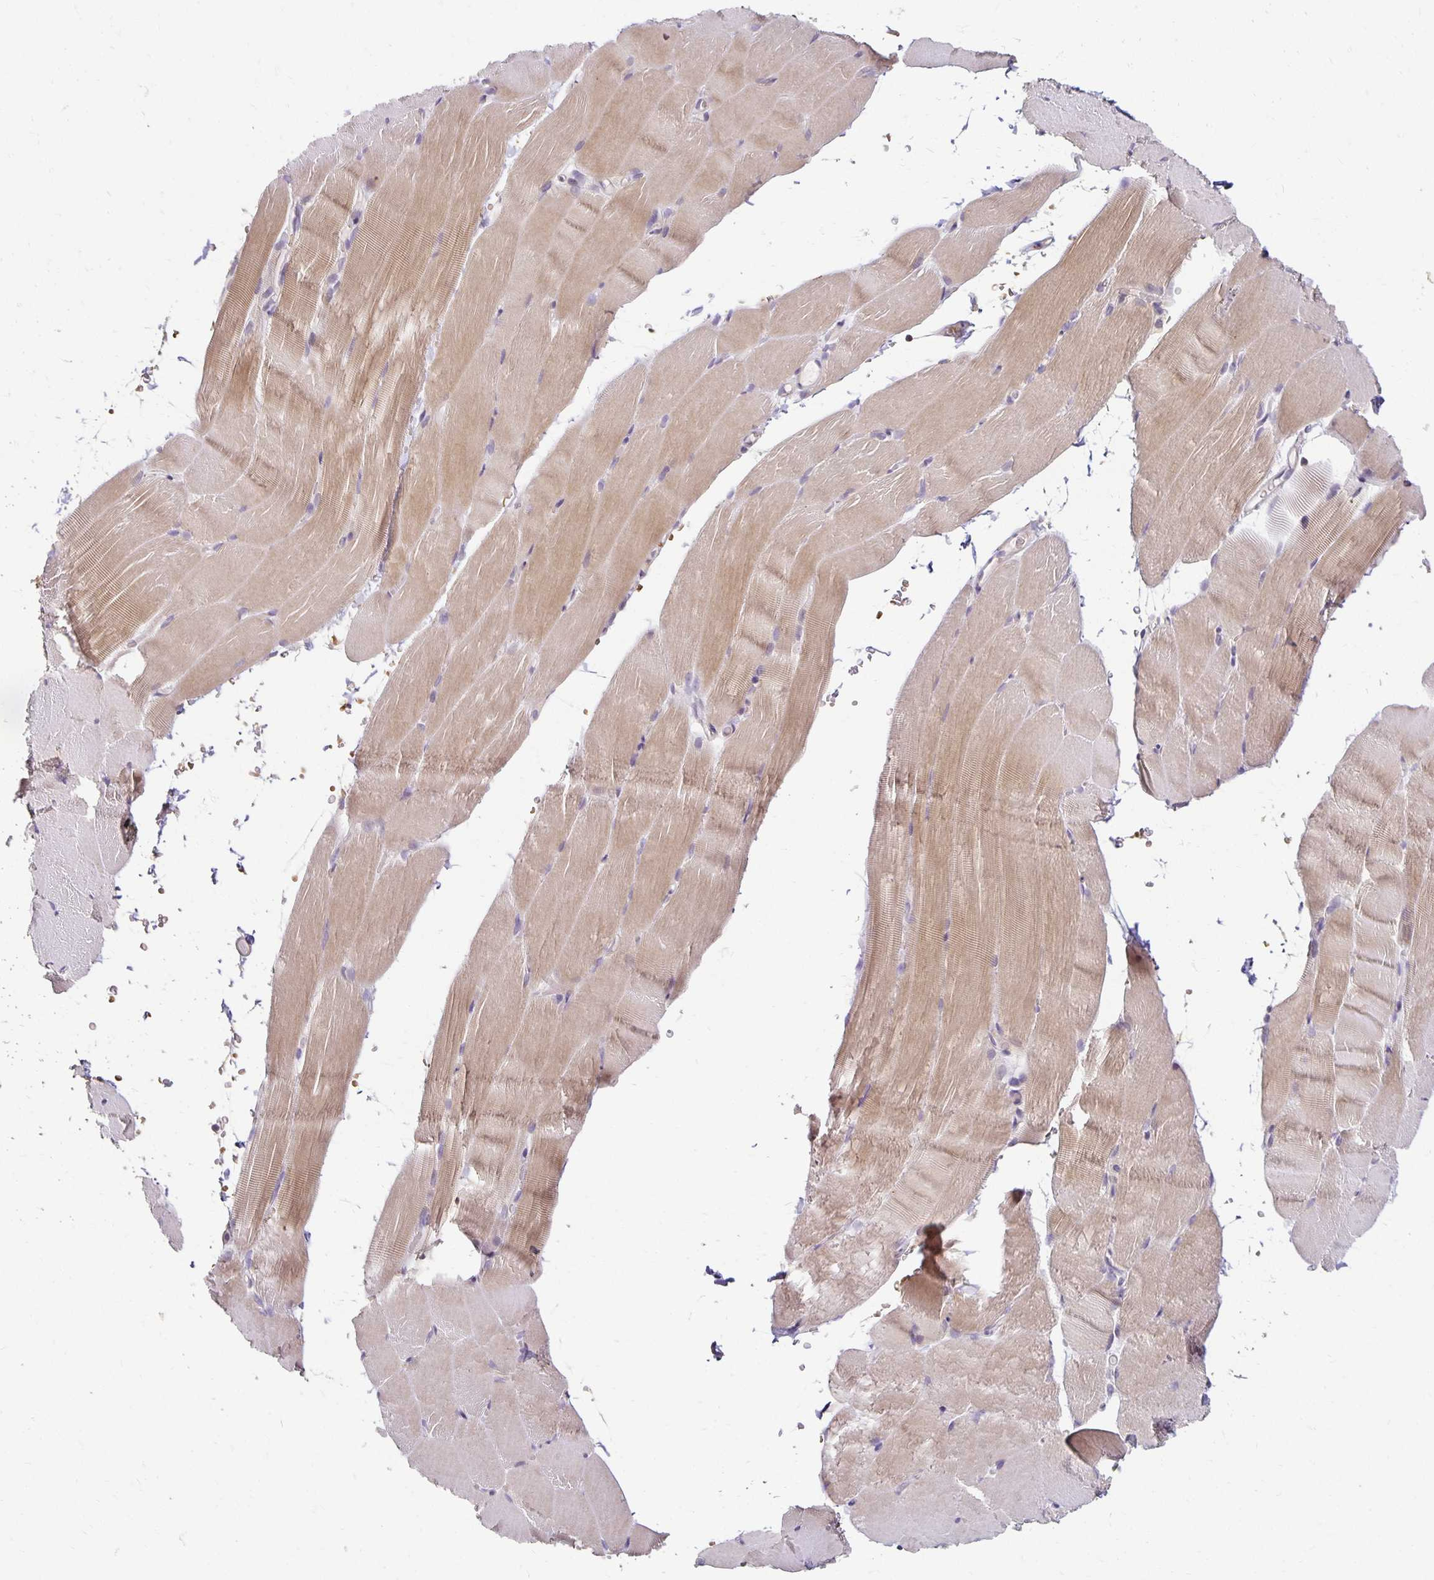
{"staining": {"intensity": "weak", "quantity": "25%-75%", "location": "cytoplasmic/membranous"}, "tissue": "skeletal muscle", "cell_type": "Myocytes", "image_type": "normal", "snomed": [{"axis": "morphology", "description": "Normal tissue, NOS"}, {"axis": "topography", "description": "Skeletal muscle"}], "caption": "The photomicrograph demonstrates a brown stain indicating the presence of a protein in the cytoplasmic/membranous of myocytes in skeletal muscle.", "gene": "CST6", "patient": {"sex": "female", "age": 37}}